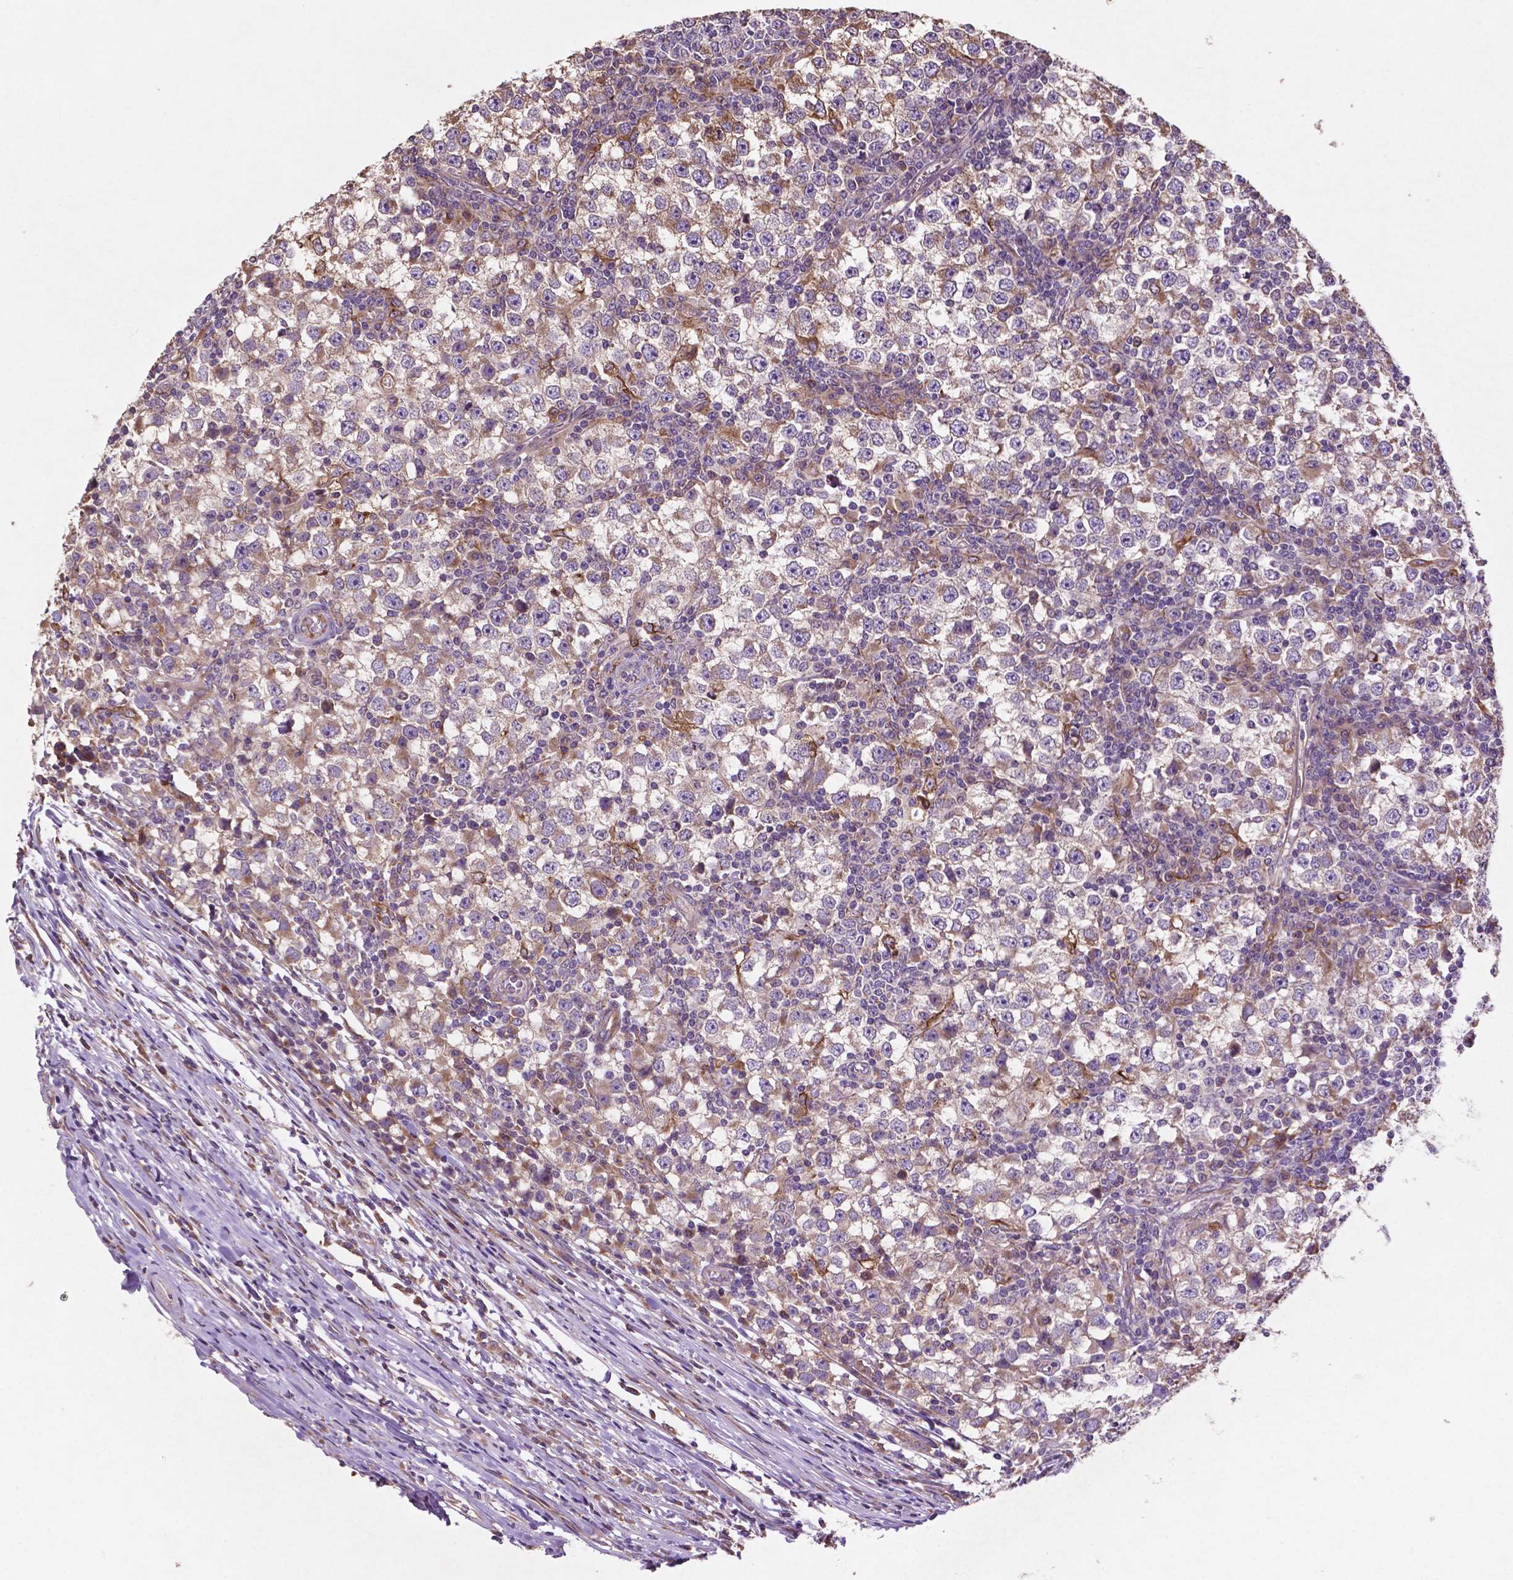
{"staining": {"intensity": "moderate", "quantity": "<25%", "location": "cytoplasmic/membranous"}, "tissue": "testis cancer", "cell_type": "Tumor cells", "image_type": "cancer", "snomed": [{"axis": "morphology", "description": "Seminoma, NOS"}, {"axis": "topography", "description": "Testis"}], "caption": "This micrograph exhibits immunohistochemistry (IHC) staining of testis cancer, with low moderate cytoplasmic/membranous expression in approximately <25% of tumor cells.", "gene": "MBTPS1", "patient": {"sex": "male", "age": 65}}